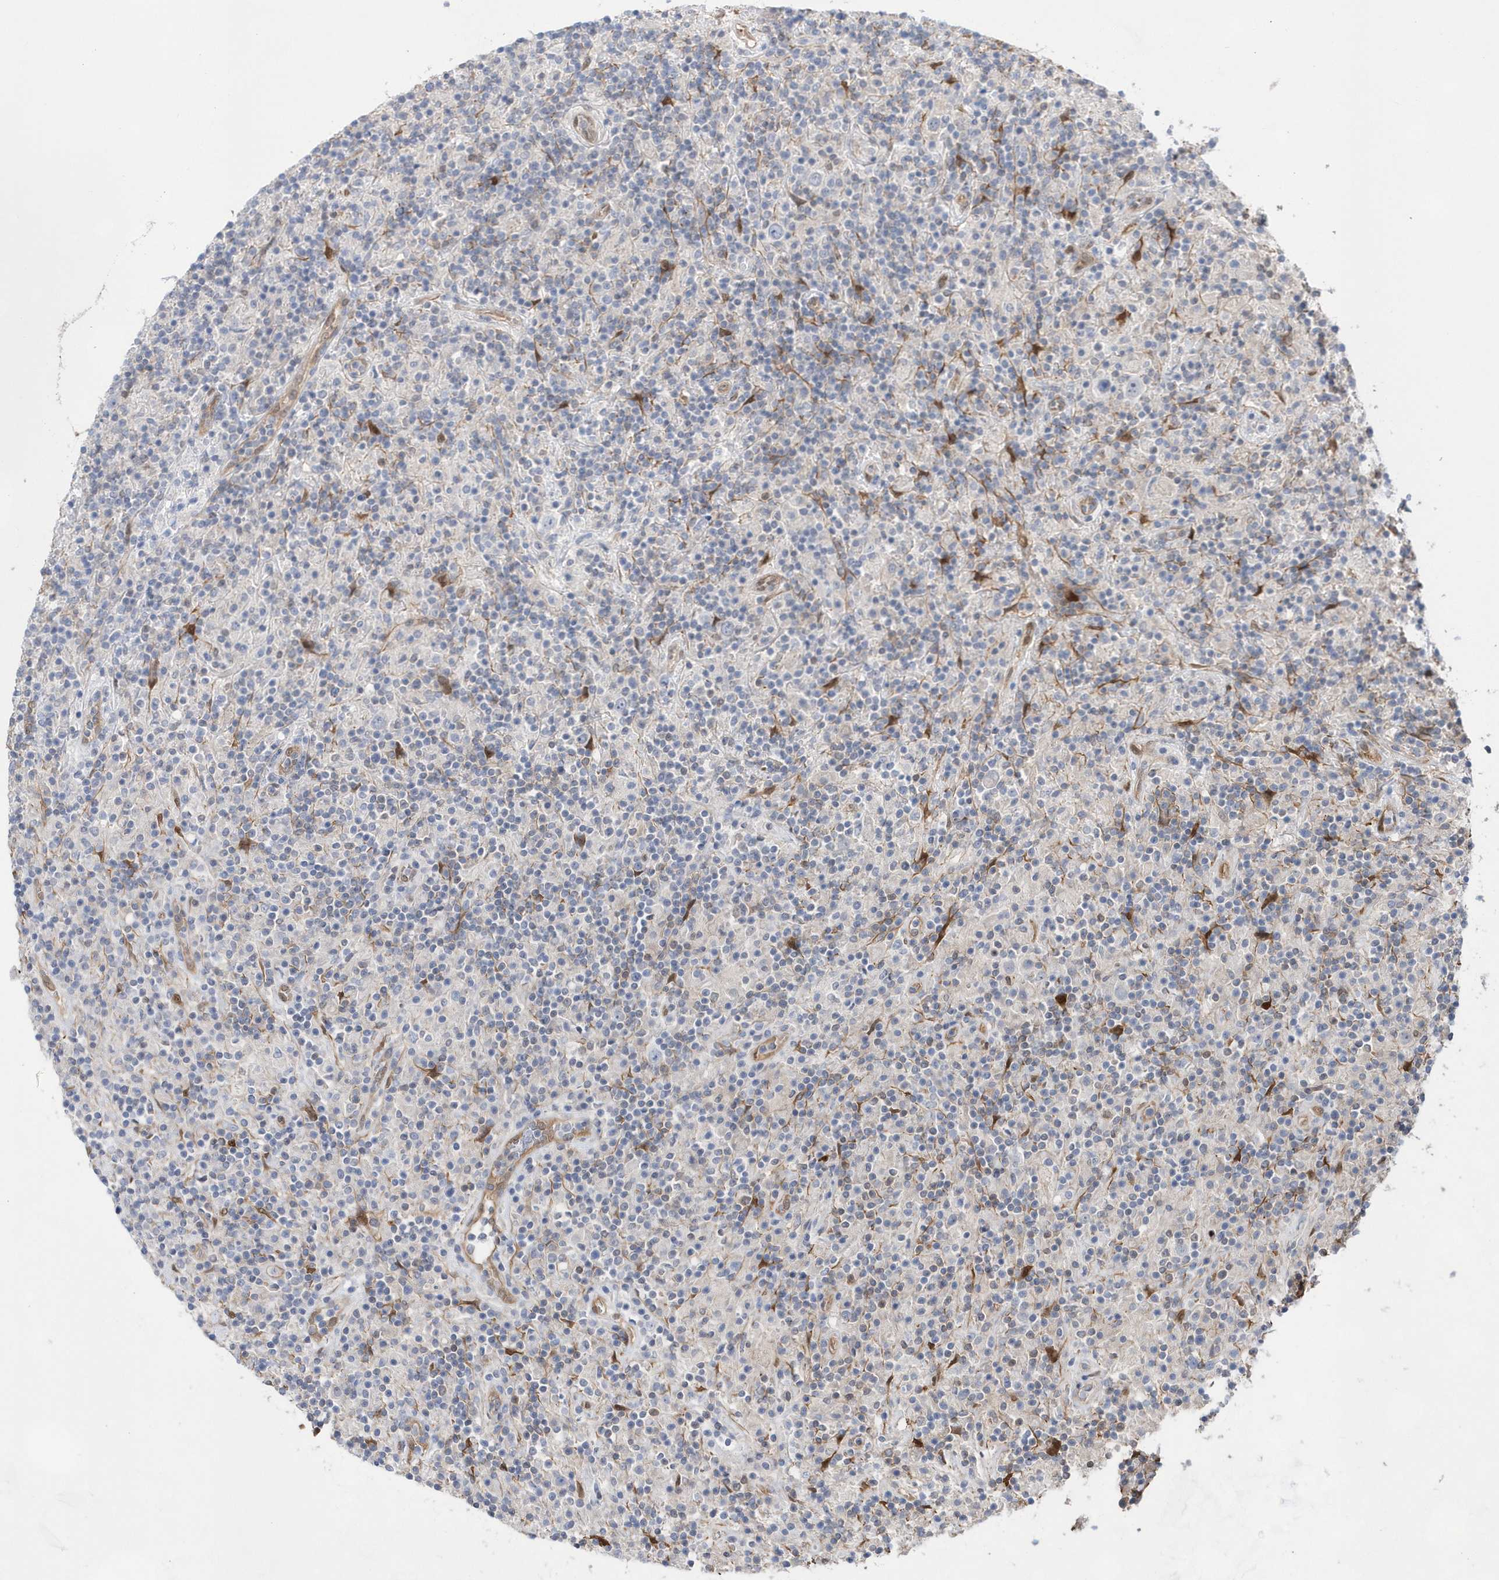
{"staining": {"intensity": "negative", "quantity": "none", "location": "none"}, "tissue": "lymphoma", "cell_type": "Tumor cells", "image_type": "cancer", "snomed": [{"axis": "morphology", "description": "Hodgkin's disease, NOS"}, {"axis": "topography", "description": "Lymph node"}], "caption": "Tumor cells show no significant expression in Hodgkin's disease.", "gene": "BDH2", "patient": {"sex": "male", "age": 70}}